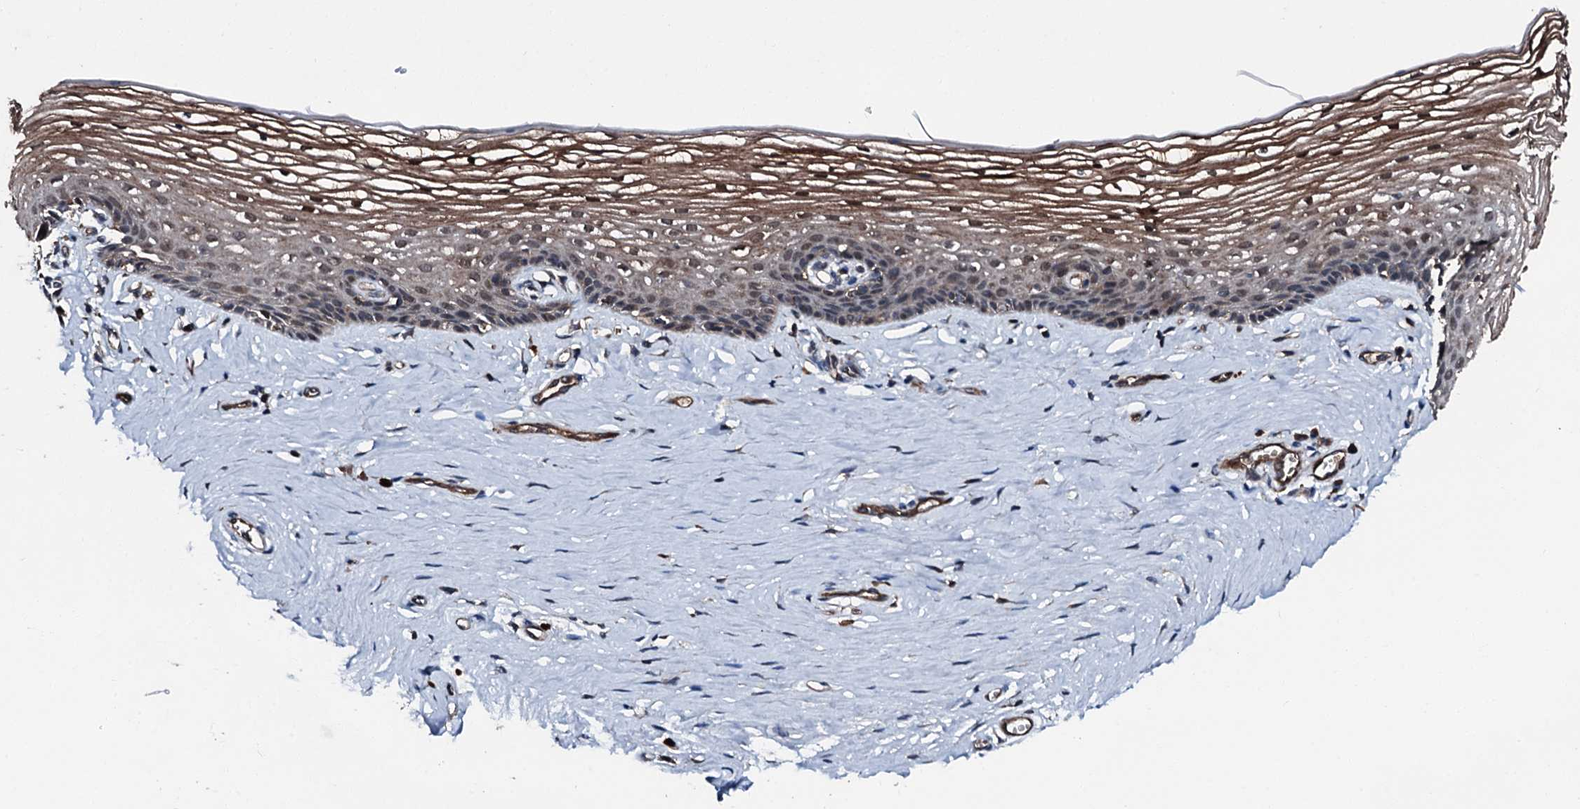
{"staining": {"intensity": "moderate", "quantity": ">75%", "location": "cytoplasmic/membranous,nuclear"}, "tissue": "vagina", "cell_type": "Squamous epithelial cells", "image_type": "normal", "snomed": [{"axis": "morphology", "description": "Normal tissue, NOS"}, {"axis": "topography", "description": "Vagina"}], "caption": "High-power microscopy captured an immunohistochemistry photomicrograph of normal vagina, revealing moderate cytoplasmic/membranous,nuclear expression in about >75% of squamous epithelial cells. (IHC, brightfield microscopy, high magnification).", "gene": "FGD4", "patient": {"sex": "female", "age": 46}}